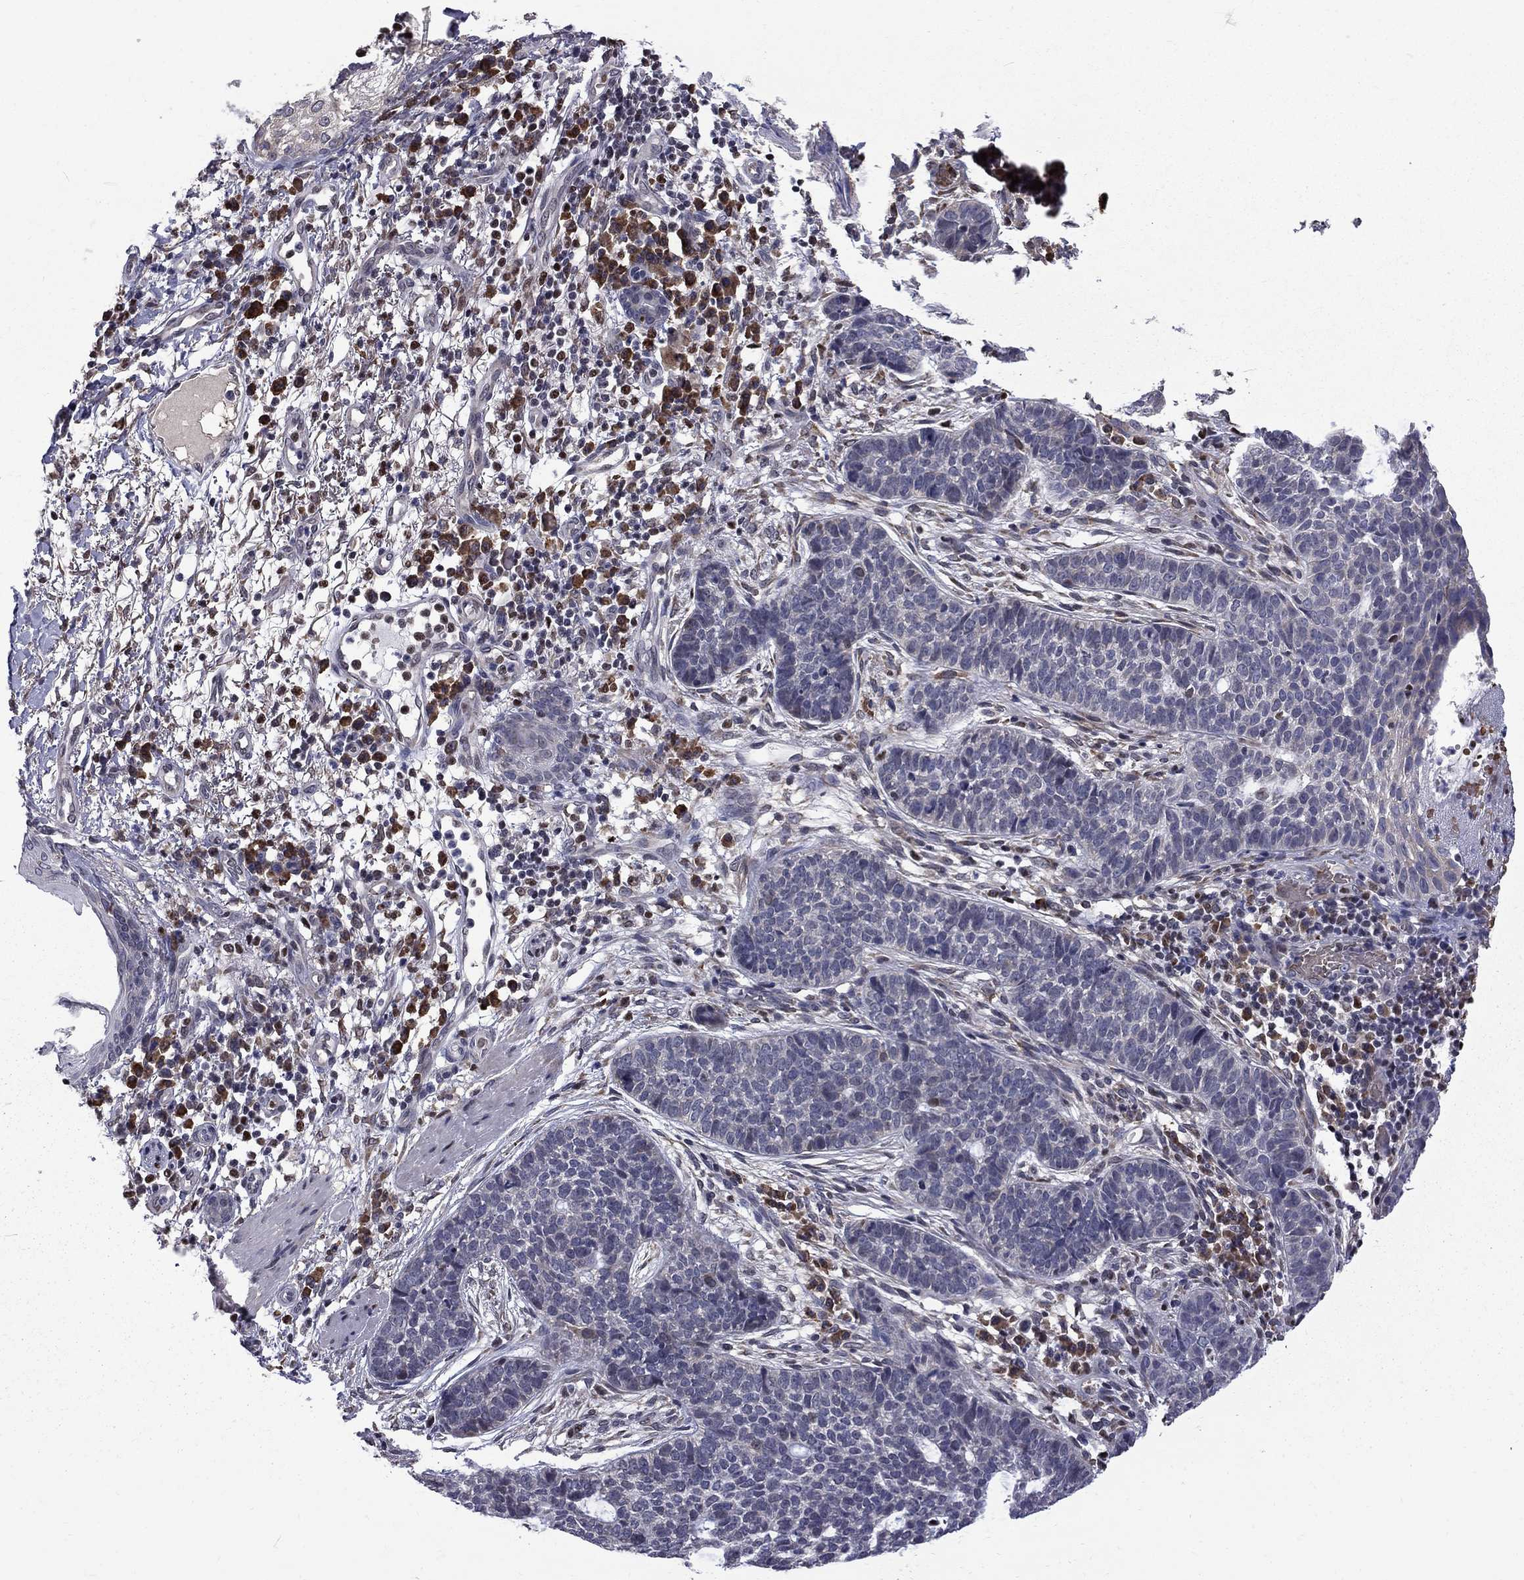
{"staining": {"intensity": "negative", "quantity": "none", "location": "none"}, "tissue": "skin cancer", "cell_type": "Tumor cells", "image_type": "cancer", "snomed": [{"axis": "morphology", "description": "Squamous cell carcinoma, NOS"}, {"axis": "topography", "description": "Skin"}], "caption": "IHC of human skin cancer (squamous cell carcinoma) shows no expression in tumor cells. (Brightfield microscopy of DAB (3,3'-diaminobenzidine) immunohistochemistry (IHC) at high magnification).", "gene": "HSPB2", "patient": {"sex": "male", "age": 88}}